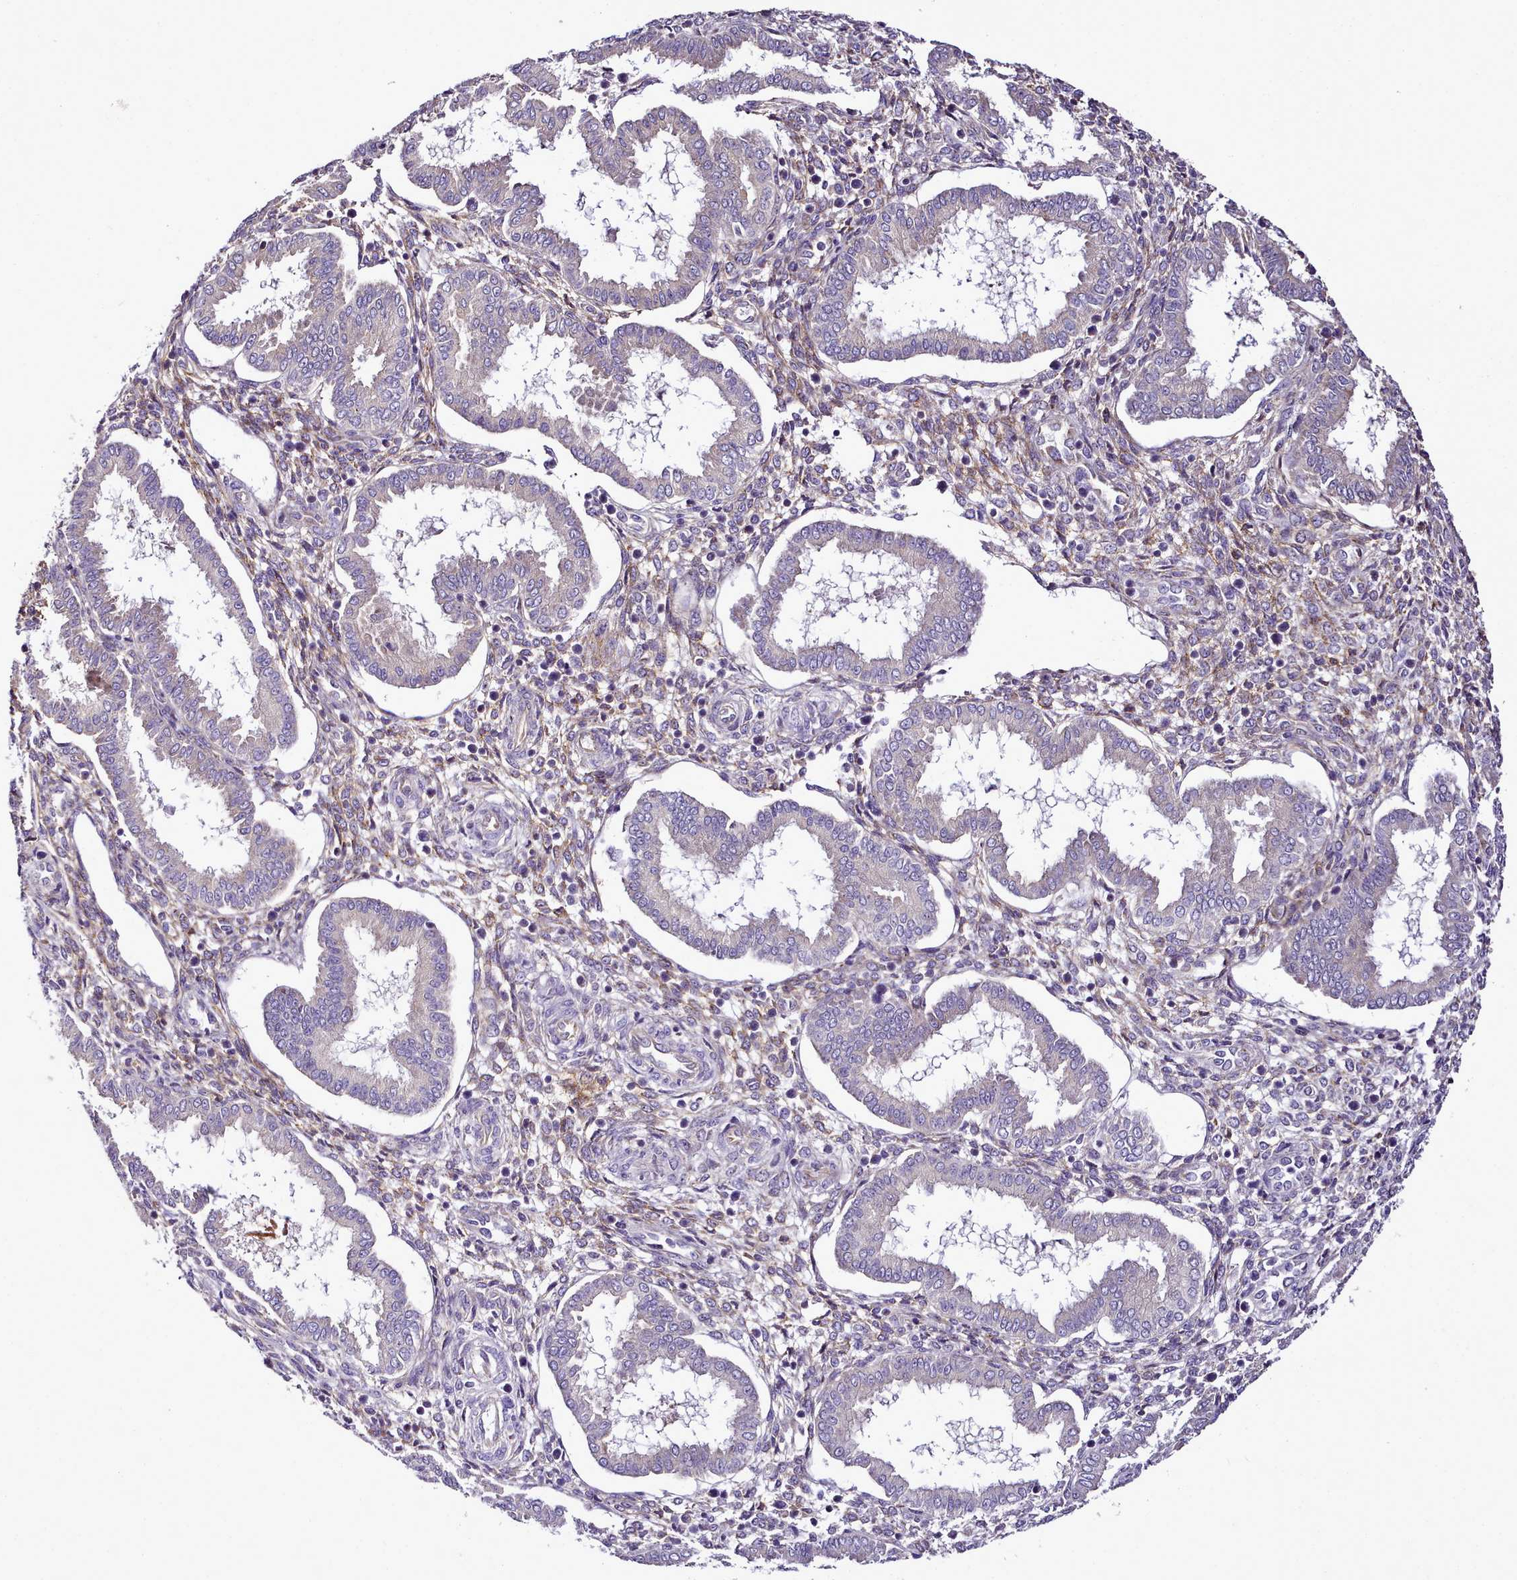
{"staining": {"intensity": "weak", "quantity": "25%-75%", "location": "cytoplasmic/membranous"}, "tissue": "endometrium", "cell_type": "Cells in endometrial stroma", "image_type": "normal", "snomed": [{"axis": "morphology", "description": "Normal tissue, NOS"}, {"axis": "topography", "description": "Endometrium"}], "caption": "Immunohistochemical staining of normal human endometrium exhibits weak cytoplasmic/membranous protein staining in approximately 25%-75% of cells in endometrial stroma. The staining was performed using DAB (3,3'-diaminobenzidine), with brown indicating positive protein expression. Nuclei are stained blue with hematoxylin.", "gene": "NBPF10", "patient": {"sex": "female", "age": 24}}